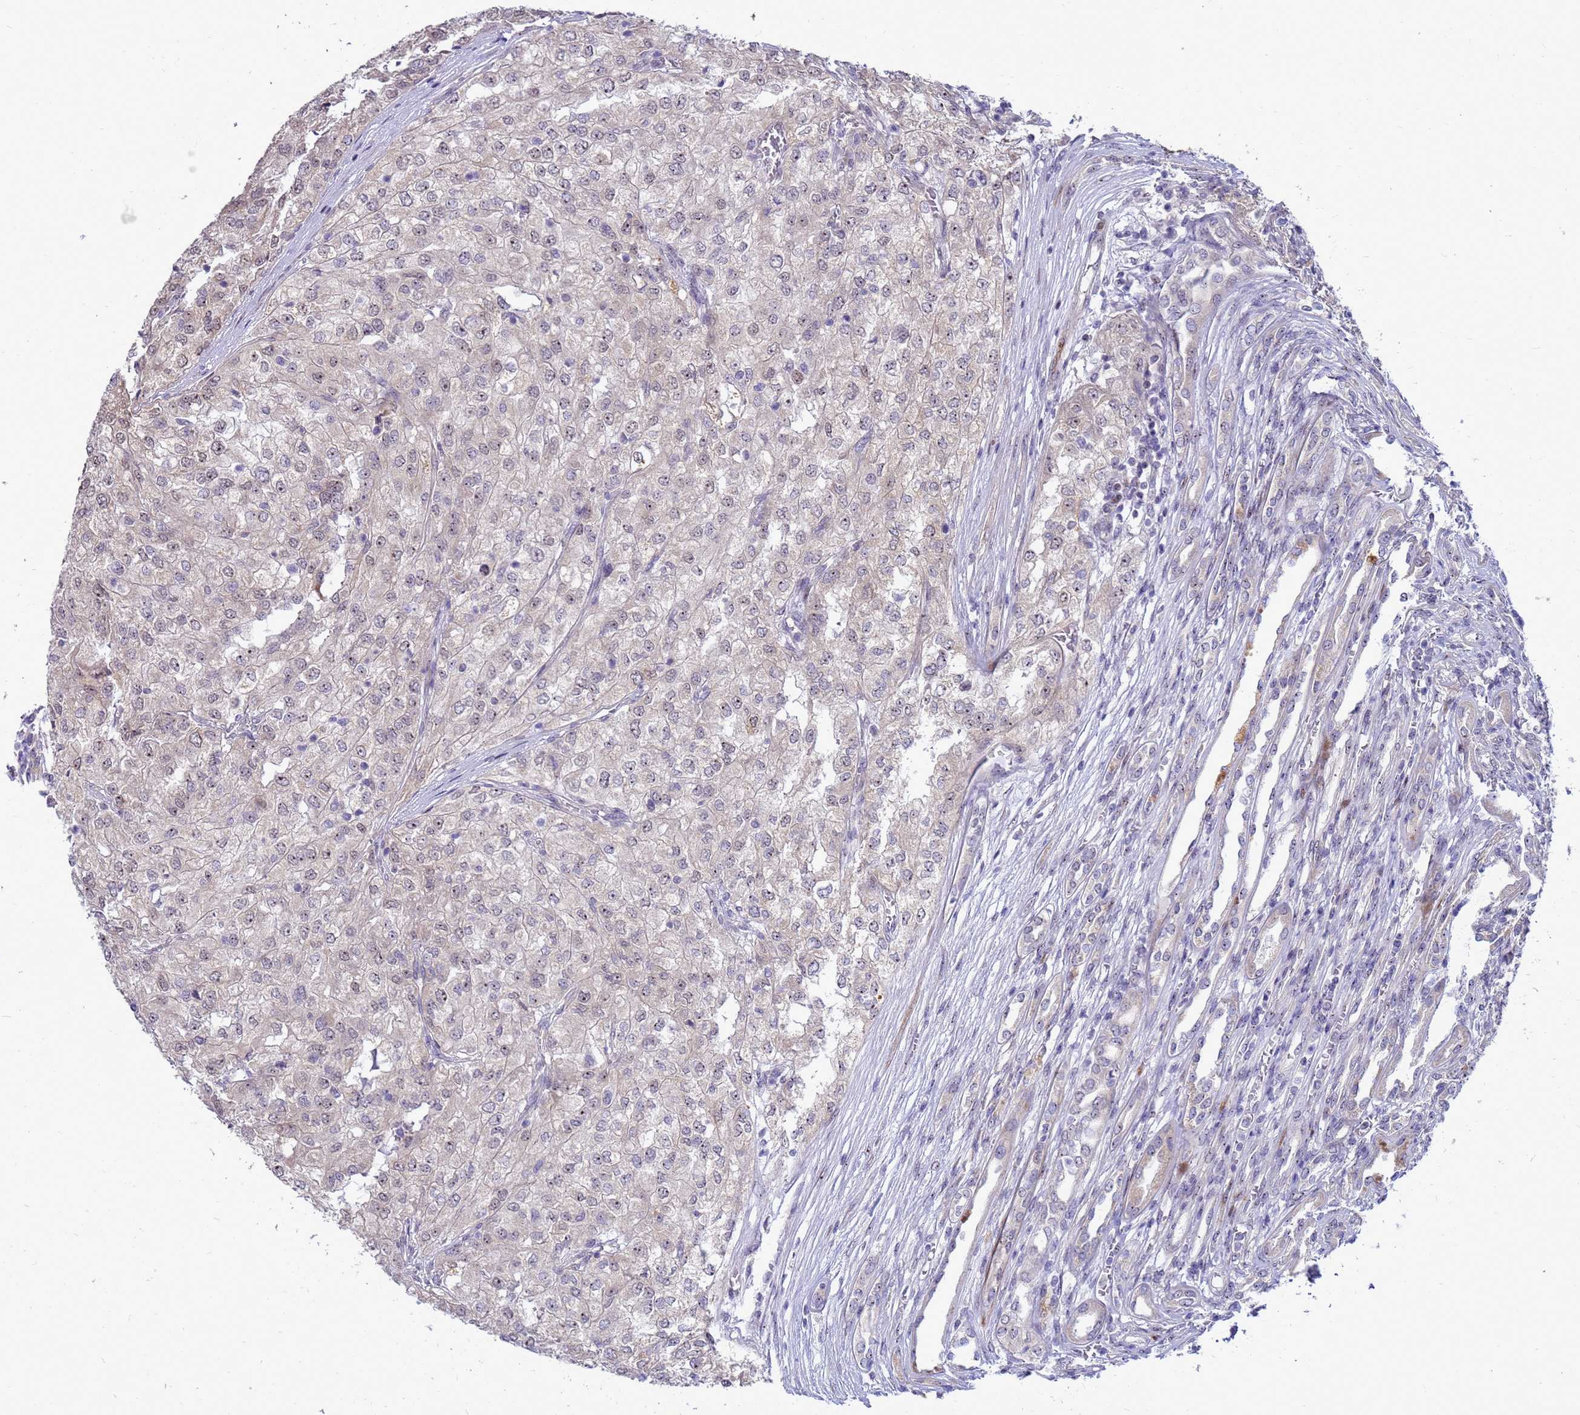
{"staining": {"intensity": "negative", "quantity": "none", "location": "none"}, "tissue": "renal cancer", "cell_type": "Tumor cells", "image_type": "cancer", "snomed": [{"axis": "morphology", "description": "Adenocarcinoma, NOS"}, {"axis": "topography", "description": "Kidney"}], "caption": "Histopathology image shows no significant protein positivity in tumor cells of renal cancer (adenocarcinoma). (Stains: DAB (3,3'-diaminobenzidine) immunohistochemistry (IHC) with hematoxylin counter stain, Microscopy: brightfield microscopy at high magnification).", "gene": "RSPO1", "patient": {"sex": "female", "age": 54}}